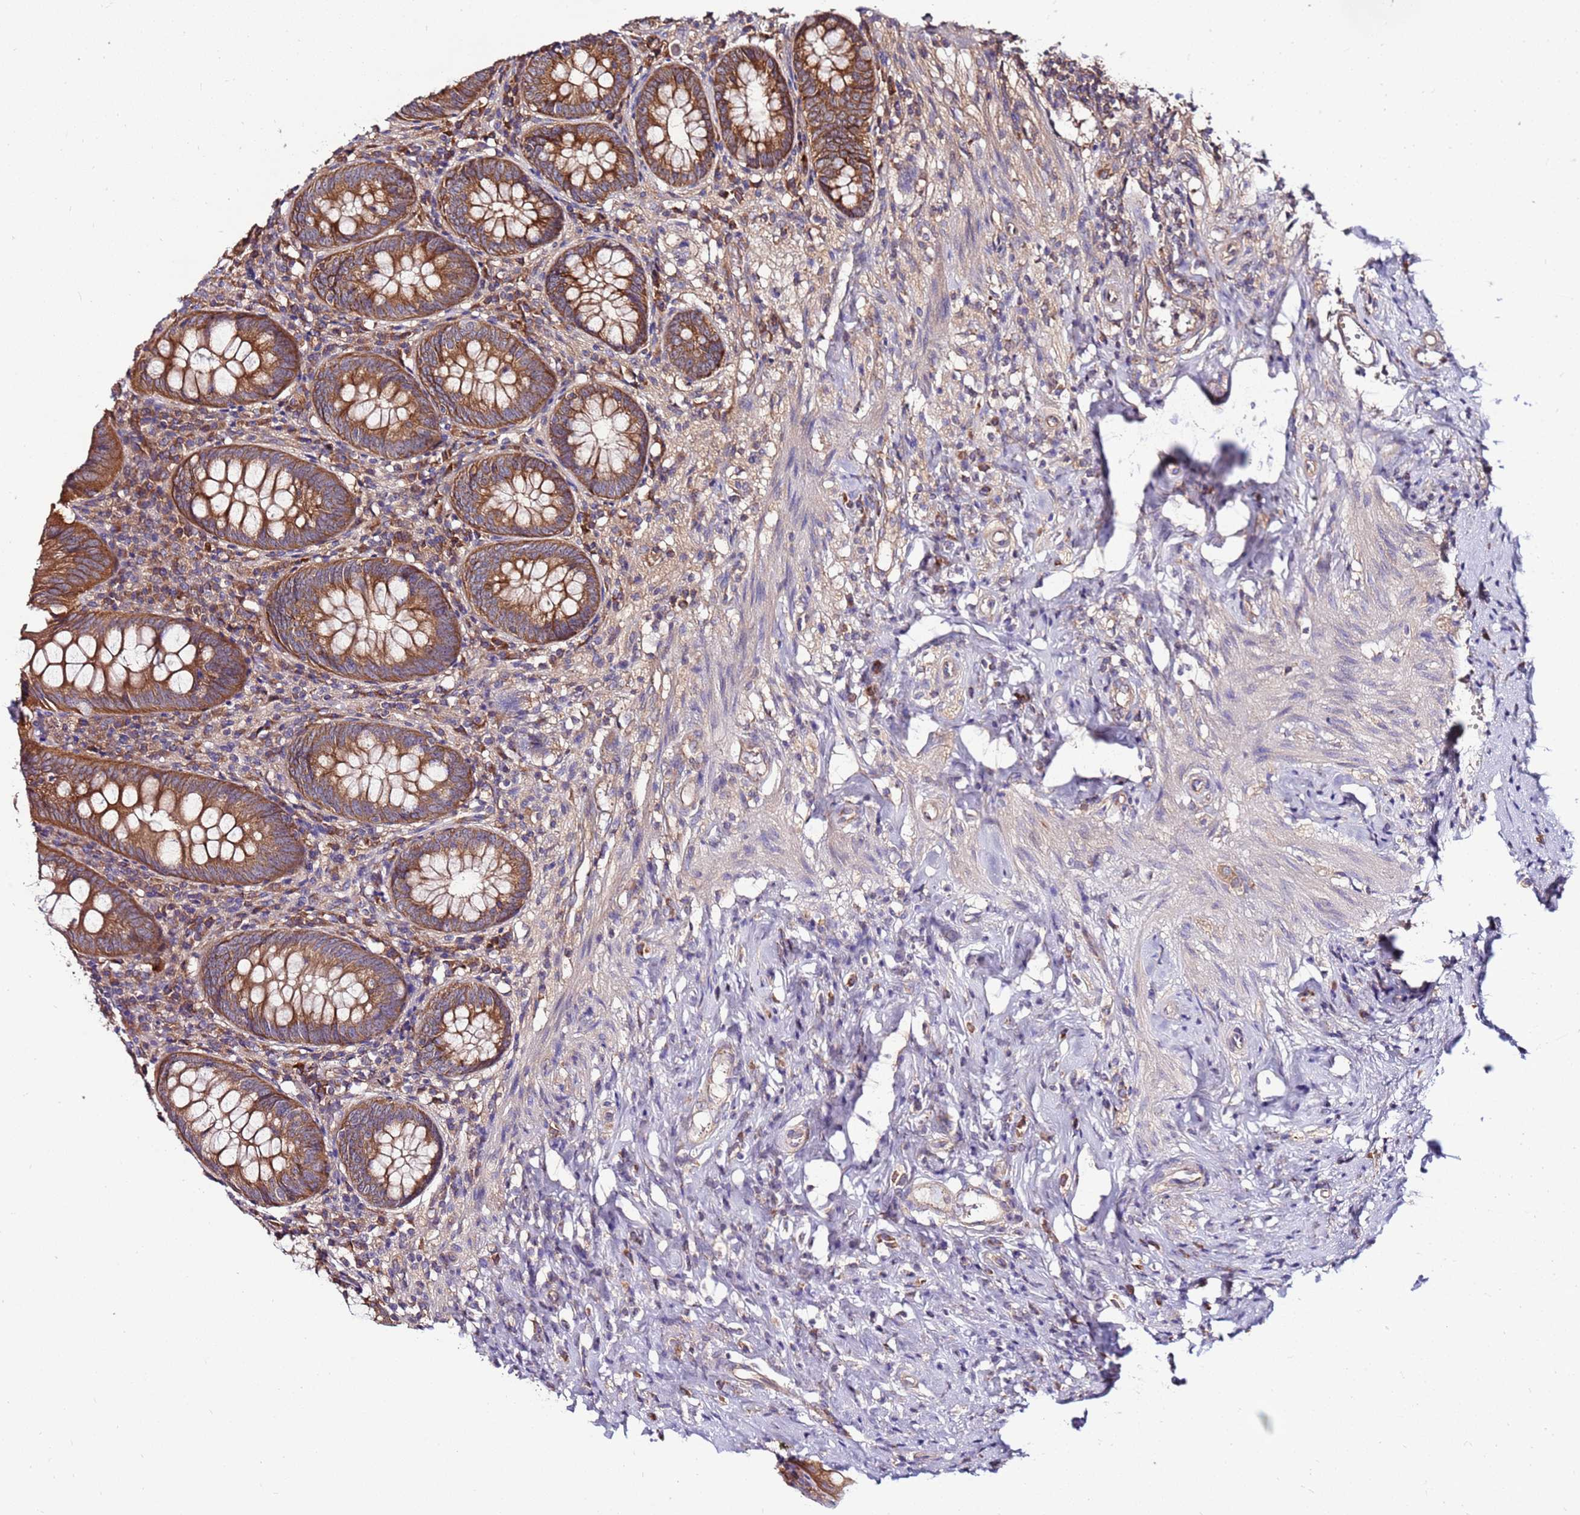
{"staining": {"intensity": "moderate", "quantity": ">75%", "location": "cytoplasmic/membranous"}, "tissue": "appendix", "cell_type": "Glandular cells", "image_type": "normal", "snomed": [{"axis": "morphology", "description": "Normal tissue, NOS"}, {"axis": "topography", "description": "Appendix"}], "caption": "Immunohistochemistry (IHC) of normal appendix exhibits medium levels of moderate cytoplasmic/membranous staining in approximately >75% of glandular cells. (DAB IHC with brightfield microscopy, high magnification).", "gene": "SLC44A5", "patient": {"sex": "female", "age": 54}}